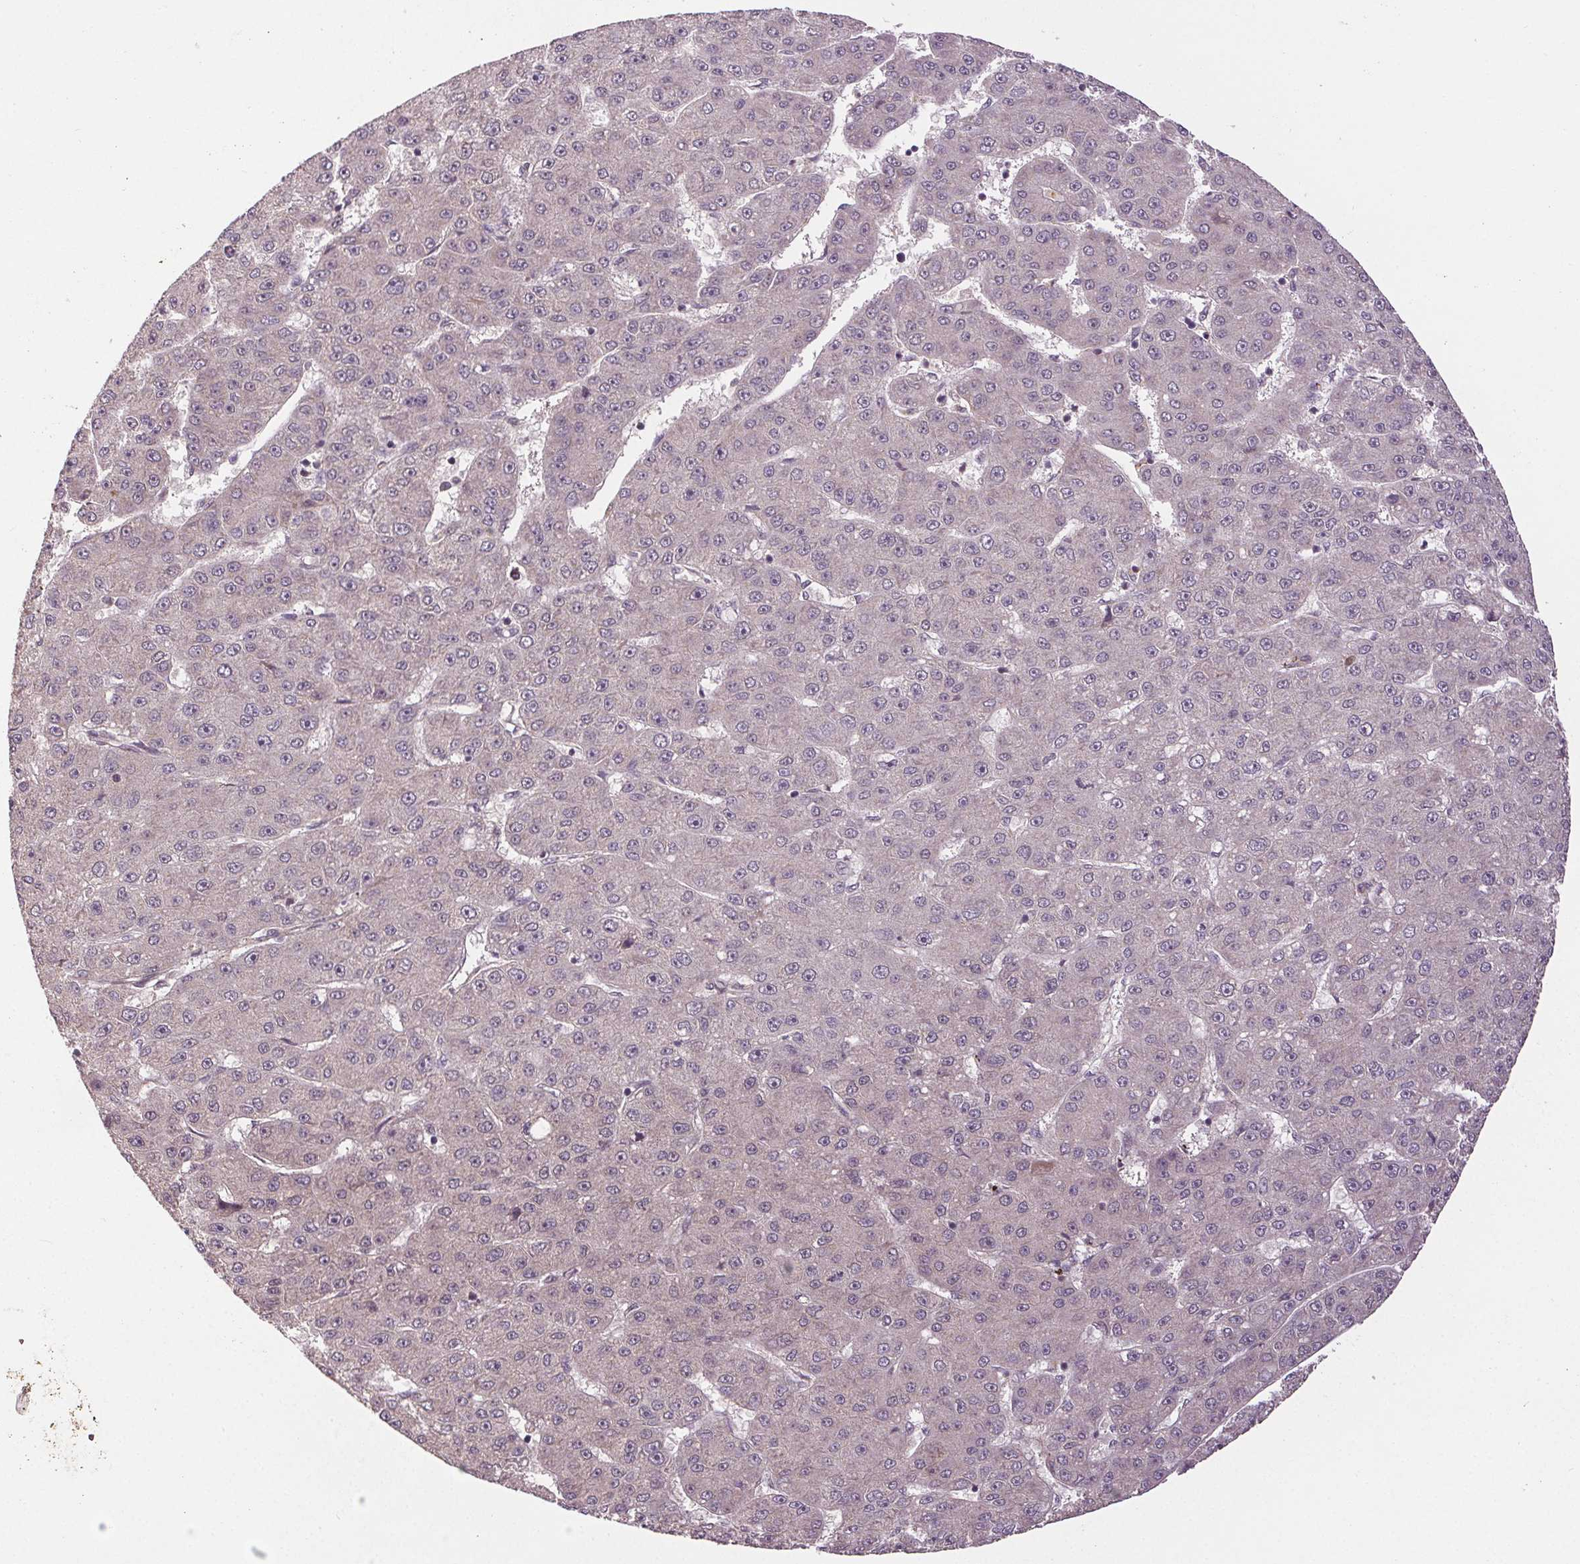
{"staining": {"intensity": "negative", "quantity": "none", "location": "none"}, "tissue": "liver cancer", "cell_type": "Tumor cells", "image_type": "cancer", "snomed": [{"axis": "morphology", "description": "Carcinoma, Hepatocellular, NOS"}, {"axis": "topography", "description": "Liver"}], "caption": "This is a micrograph of IHC staining of liver cancer (hepatocellular carcinoma), which shows no staining in tumor cells.", "gene": "EPHB3", "patient": {"sex": "male", "age": 67}}